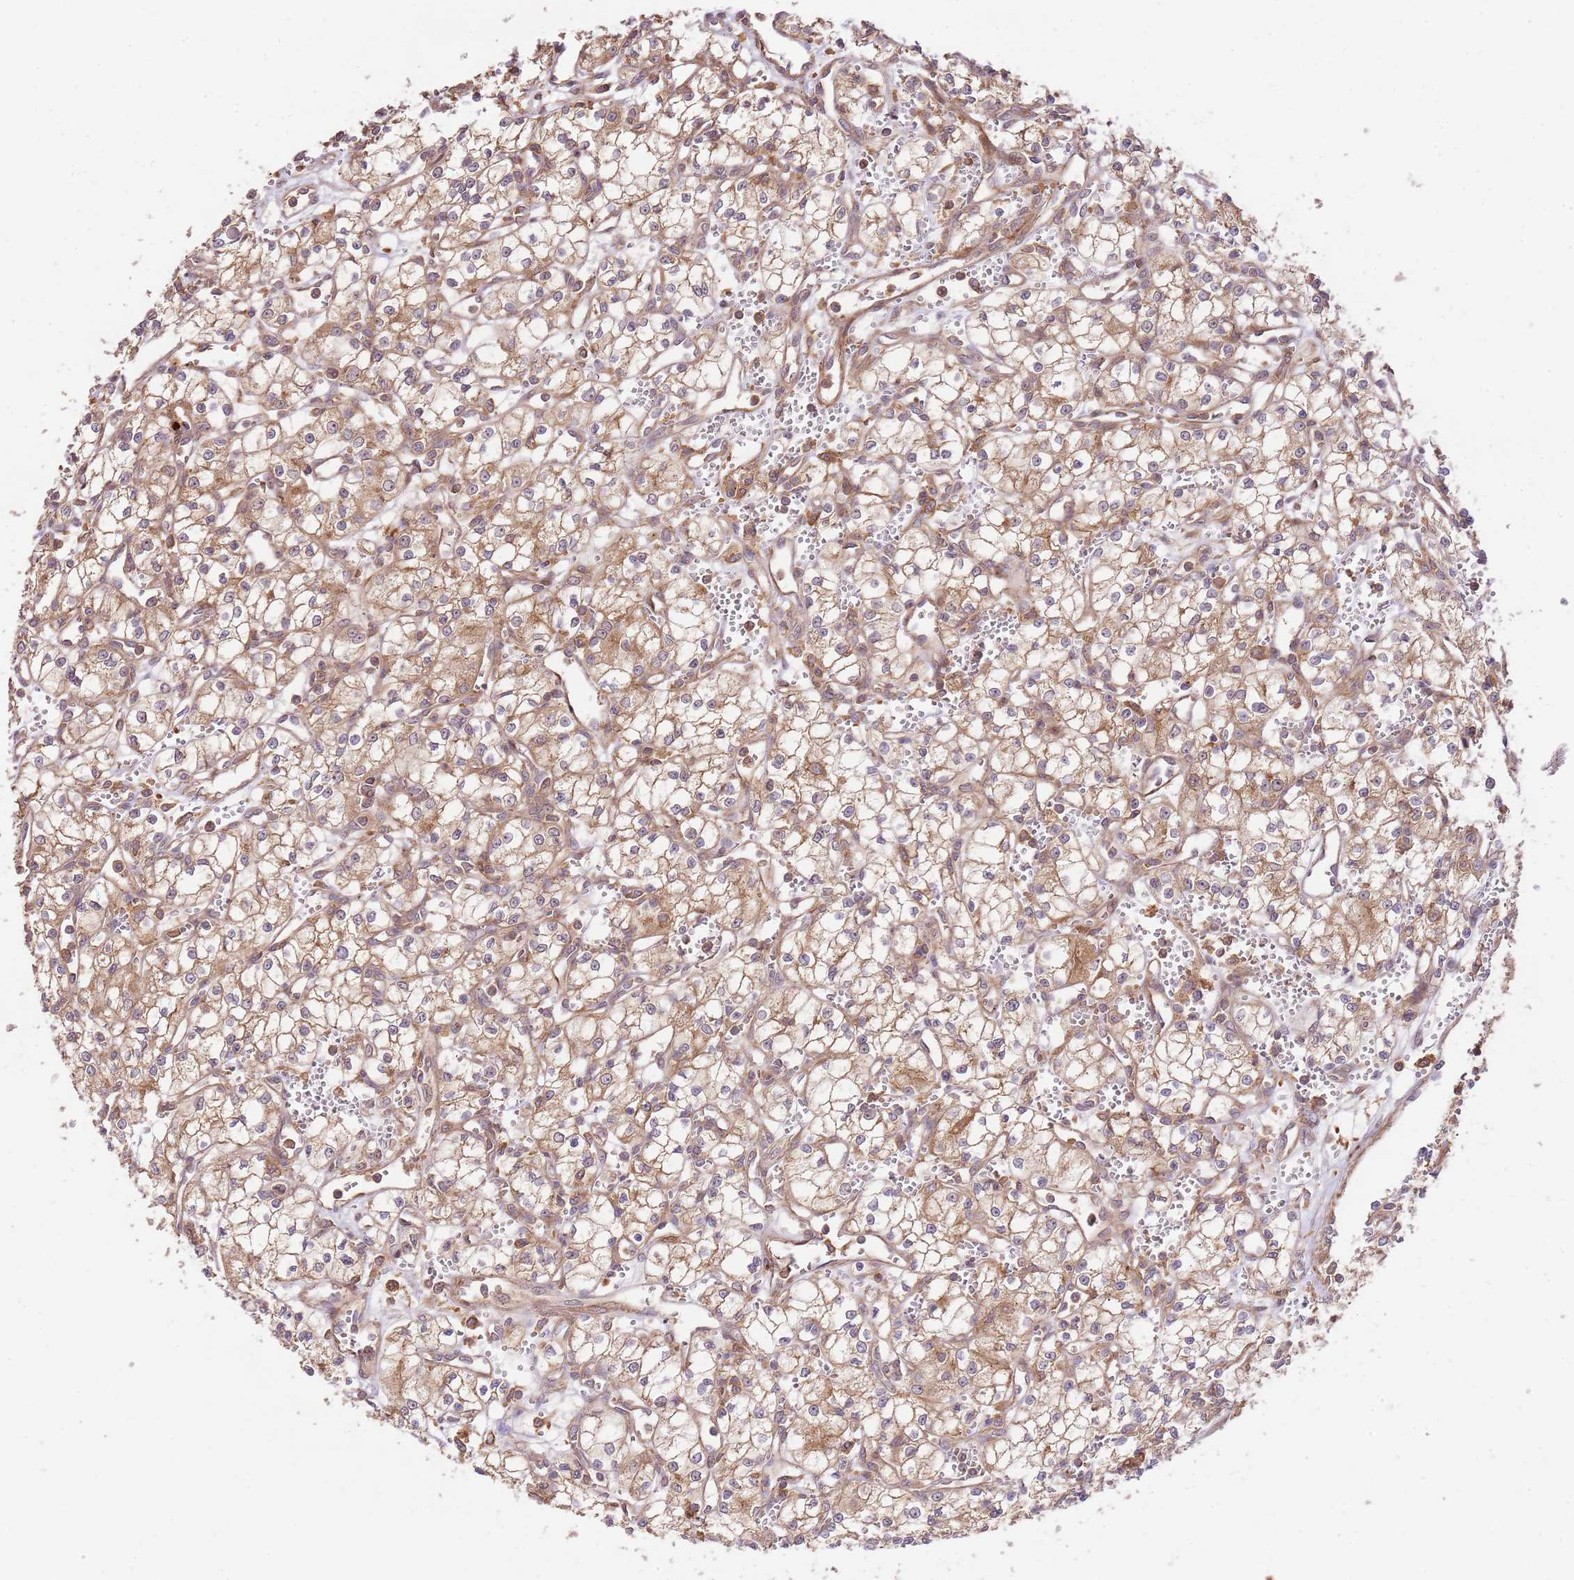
{"staining": {"intensity": "moderate", "quantity": "25%-75%", "location": "cytoplasmic/membranous"}, "tissue": "renal cancer", "cell_type": "Tumor cells", "image_type": "cancer", "snomed": [{"axis": "morphology", "description": "Adenocarcinoma, NOS"}, {"axis": "topography", "description": "Kidney"}], "caption": "Renal cancer stained for a protein (brown) shows moderate cytoplasmic/membranous positive staining in approximately 25%-75% of tumor cells.", "gene": "GAREM1", "patient": {"sex": "male", "age": 59}}